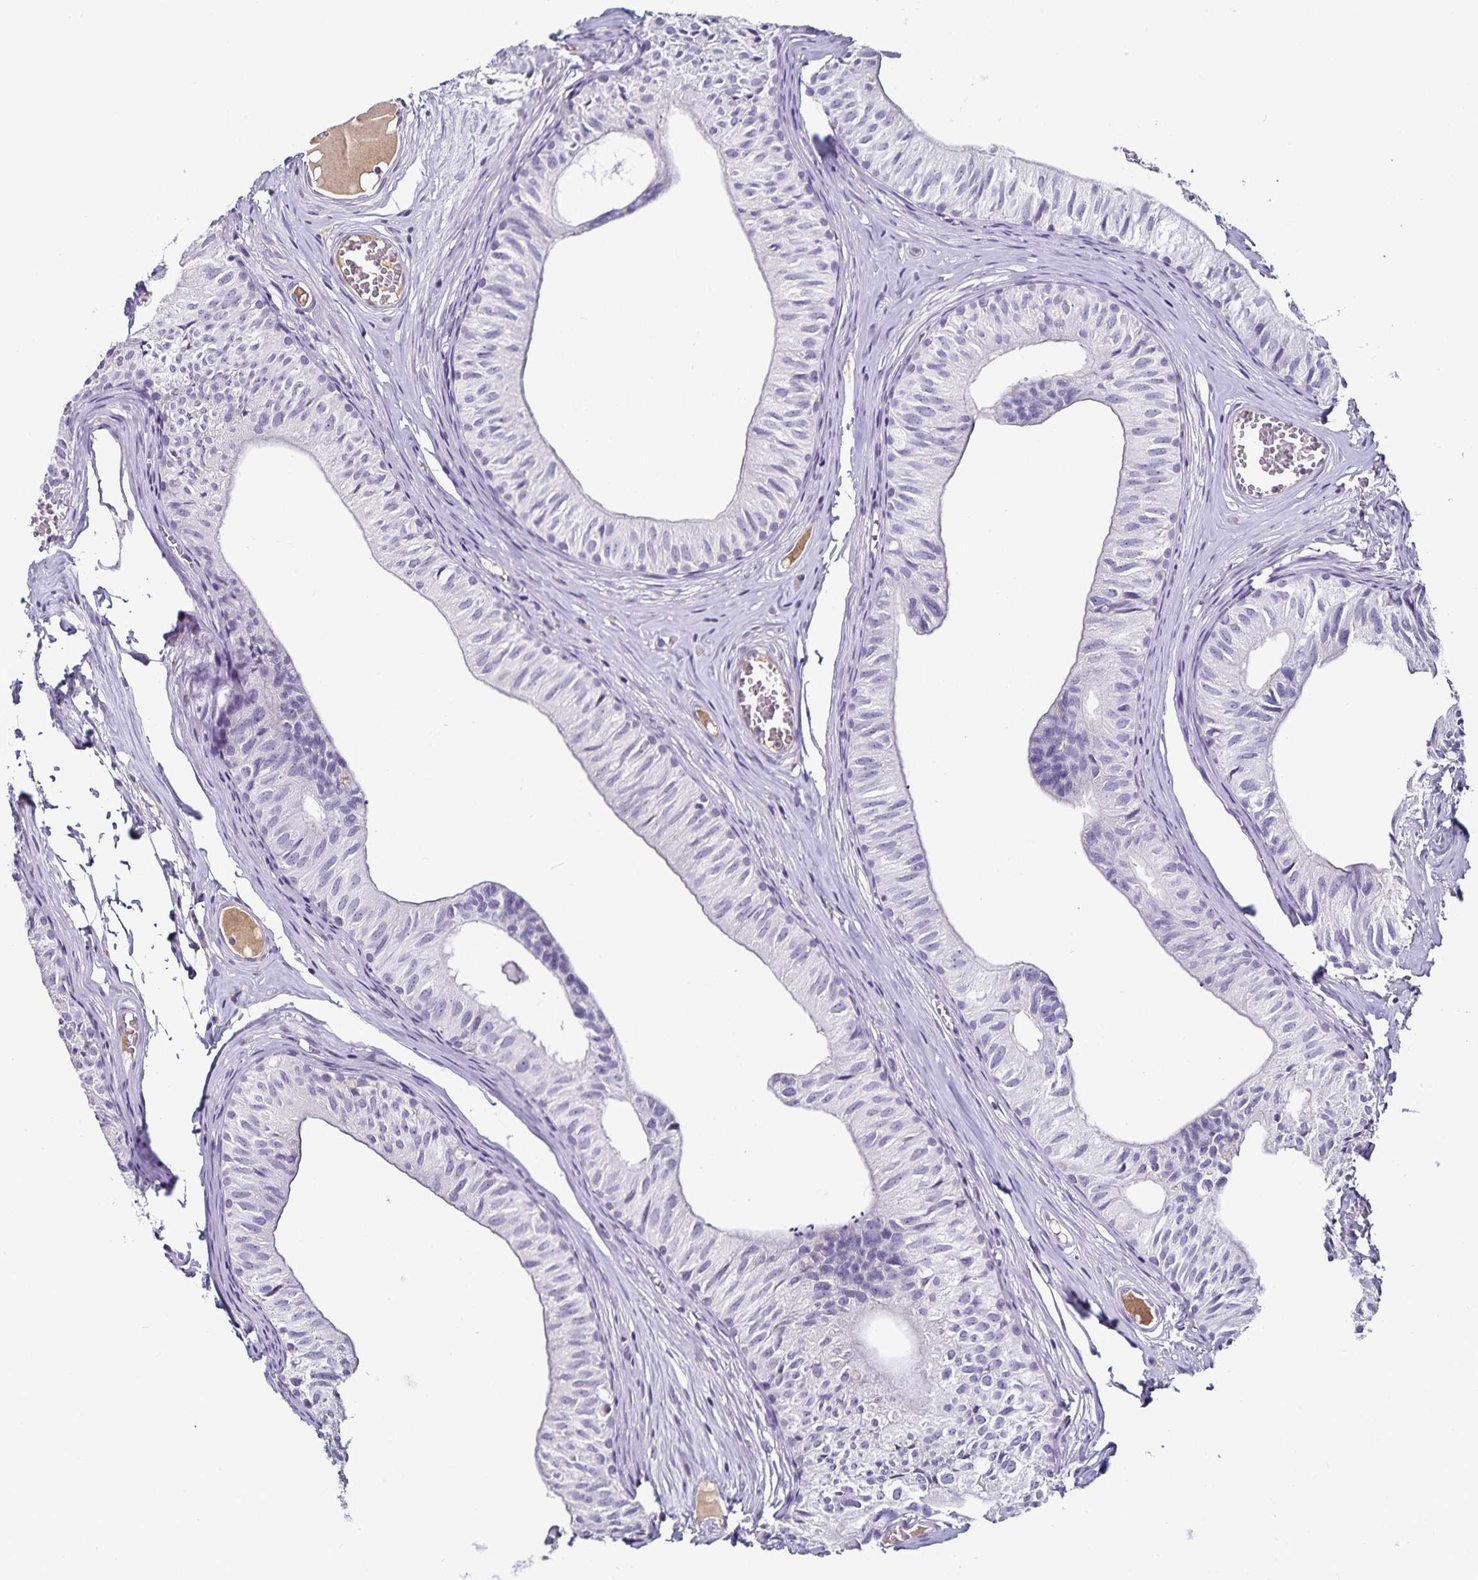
{"staining": {"intensity": "negative", "quantity": "none", "location": "none"}, "tissue": "epididymis", "cell_type": "Glandular cells", "image_type": "normal", "snomed": [{"axis": "morphology", "description": "Normal tissue, NOS"}, {"axis": "topography", "description": "Epididymis"}], "caption": "This is a micrograph of immunohistochemistry staining of normal epididymis, which shows no positivity in glandular cells. Nuclei are stained in blue.", "gene": "TTR", "patient": {"sex": "male", "age": 25}}